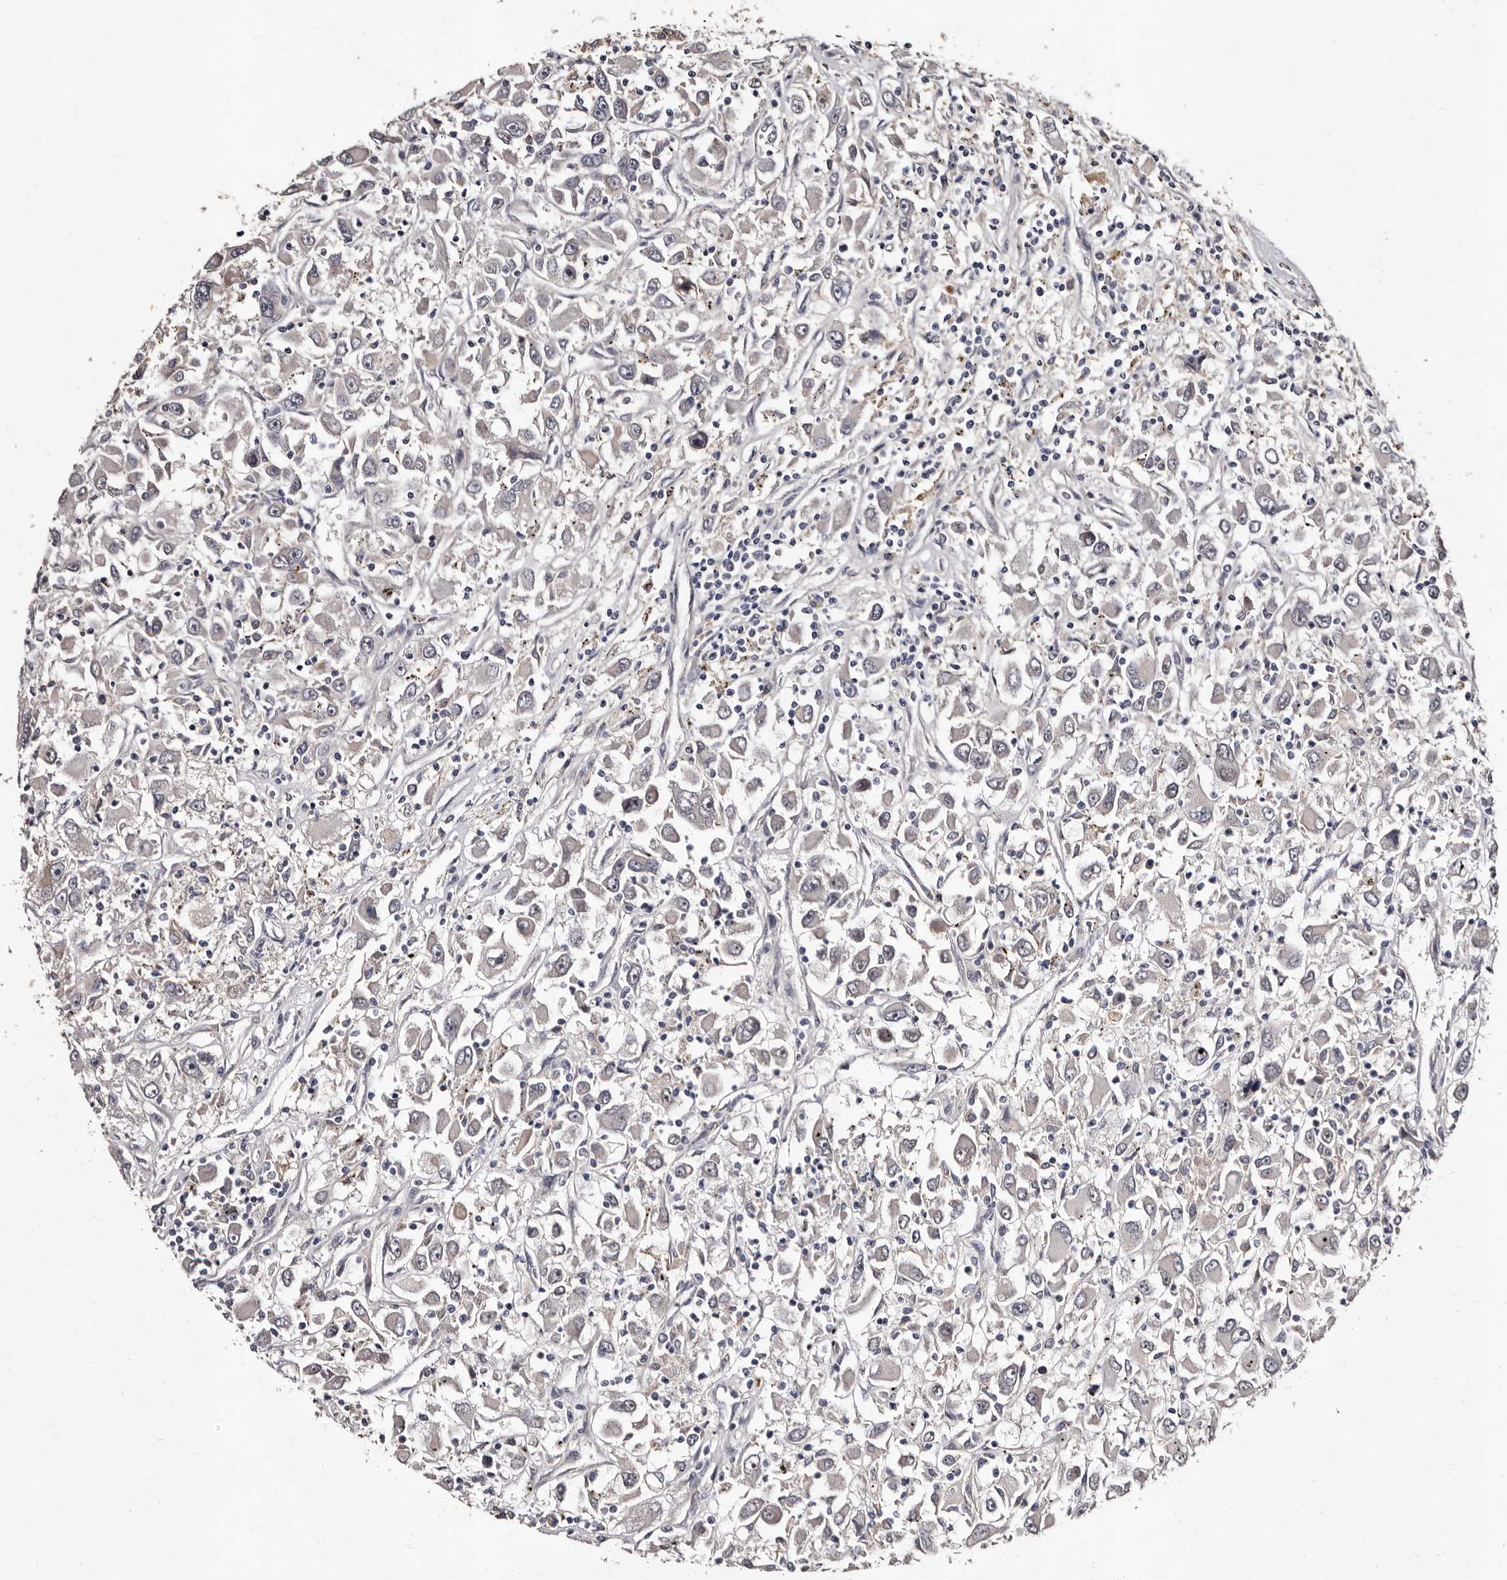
{"staining": {"intensity": "negative", "quantity": "none", "location": "none"}, "tissue": "renal cancer", "cell_type": "Tumor cells", "image_type": "cancer", "snomed": [{"axis": "morphology", "description": "Adenocarcinoma, NOS"}, {"axis": "topography", "description": "Kidney"}], "caption": "A high-resolution micrograph shows immunohistochemistry (IHC) staining of renal cancer, which shows no significant positivity in tumor cells. Nuclei are stained in blue.", "gene": "FAM91A1", "patient": {"sex": "female", "age": 52}}